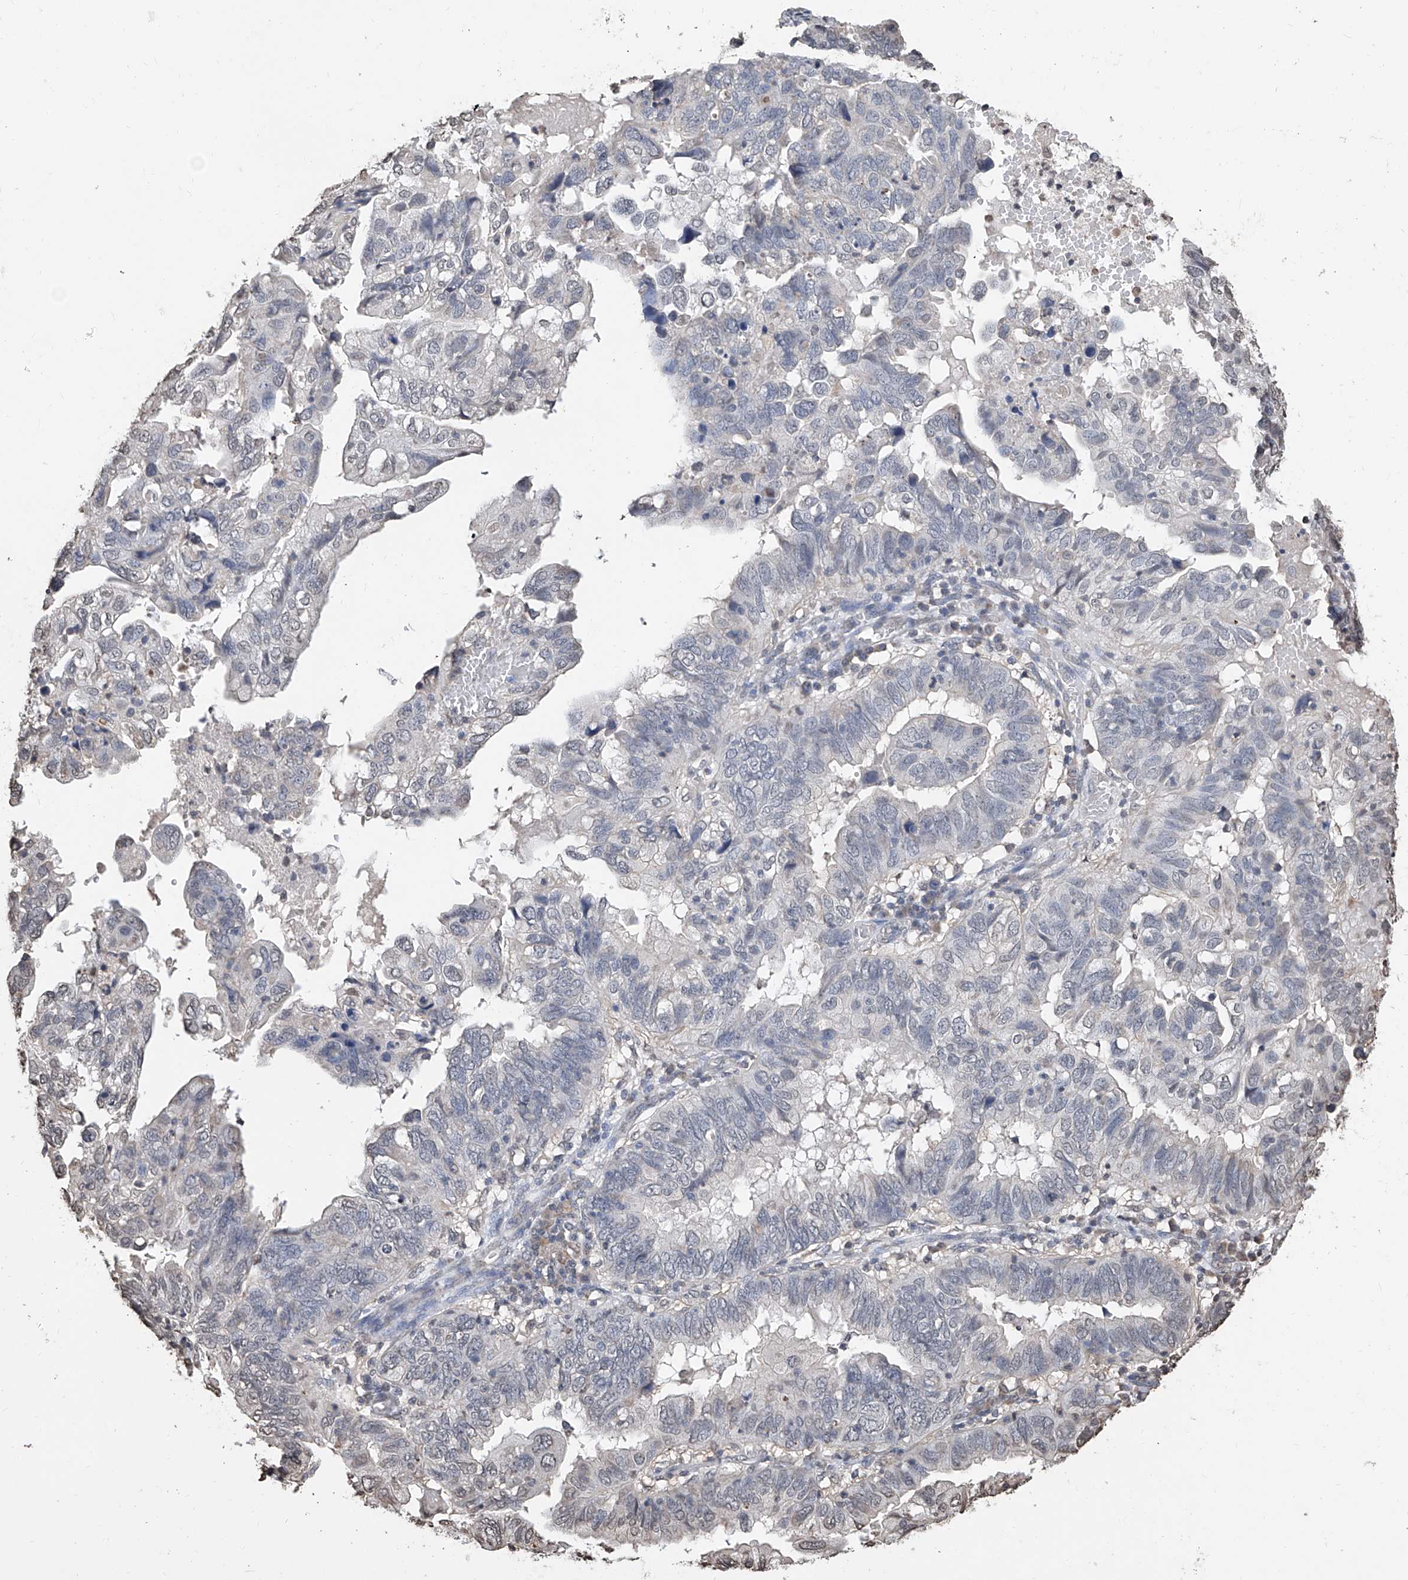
{"staining": {"intensity": "negative", "quantity": "none", "location": "none"}, "tissue": "endometrial cancer", "cell_type": "Tumor cells", "image_type": "cancer", "snomed": [{"axis": "morphology", "description": "Adenocarcinoma, NOS"}, {"axis": "topography", "description": "Uterus"}], "caption": "Immunohistochemistry micrograph of human endometrial cancer (adenocarcinoma) stained for a protein (brown), which displays no positivity in tumor cells.", "gene": "RP9", "patient": {"sex": "female", "age": 77}}